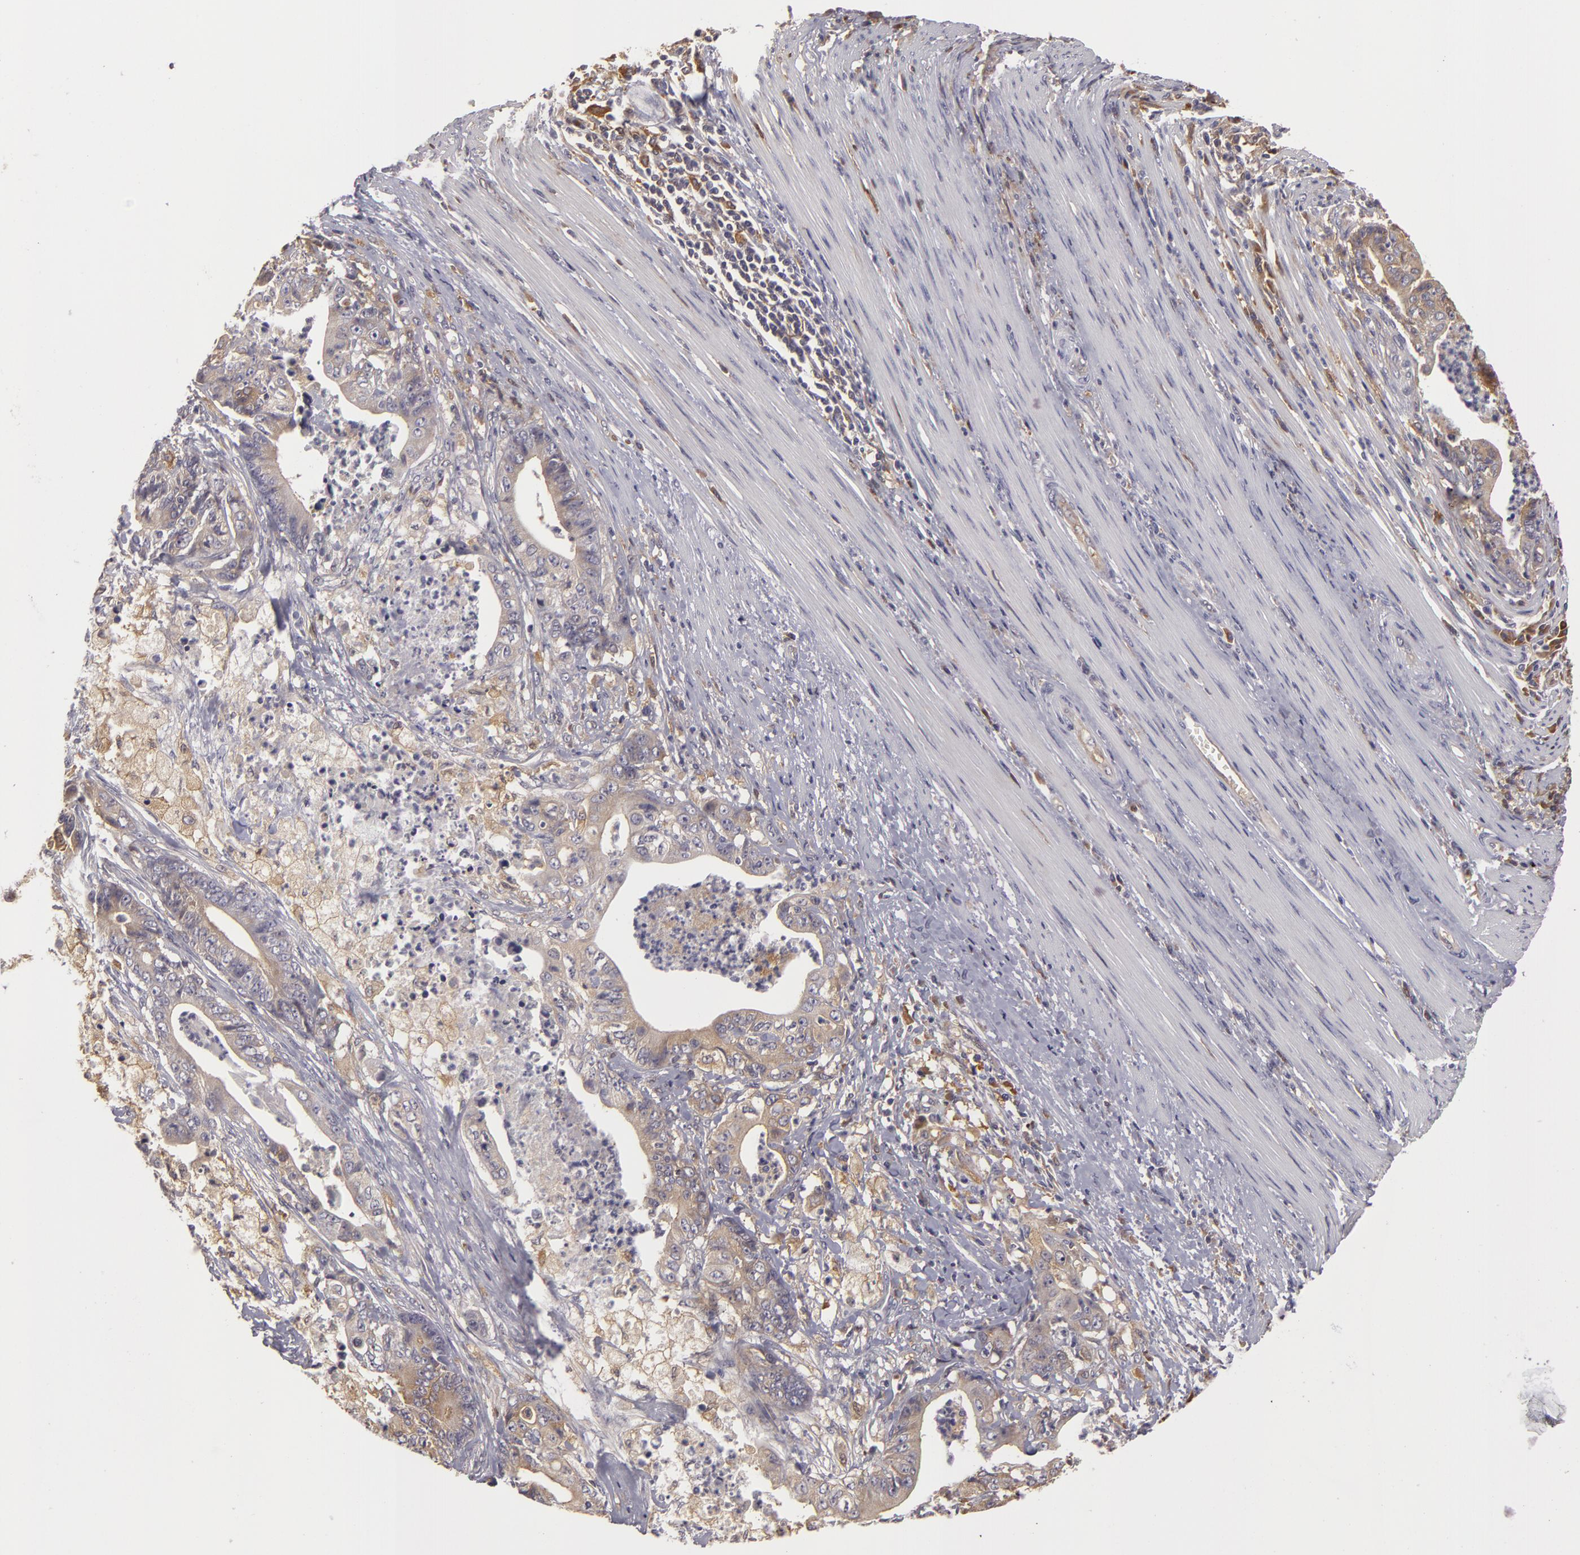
{"staining": {"intensity": "weak", "quantity": "25%-75%", "location": "cytoplasmic/membranous"}, "tissue": "stomach cancer", "cell_type": "Tumor cells", "image_type": "cancer", "snomed": [{"axis": "morphology", "description": "Adenocarcinoma, NOS"}, {"axis": "topography", "description": "Stomach, lower"}], "caption": "Protein analysis of stomach cancer (adenocarcinoma) tissue shows weak cytoplasmic/membranous staining in about 25%-75% of tumor cells. (DAB IHC with brightfield microscopy, high magnification).", "gene": "ZNF229", "patient": {"sex": "female", "age": 86}}